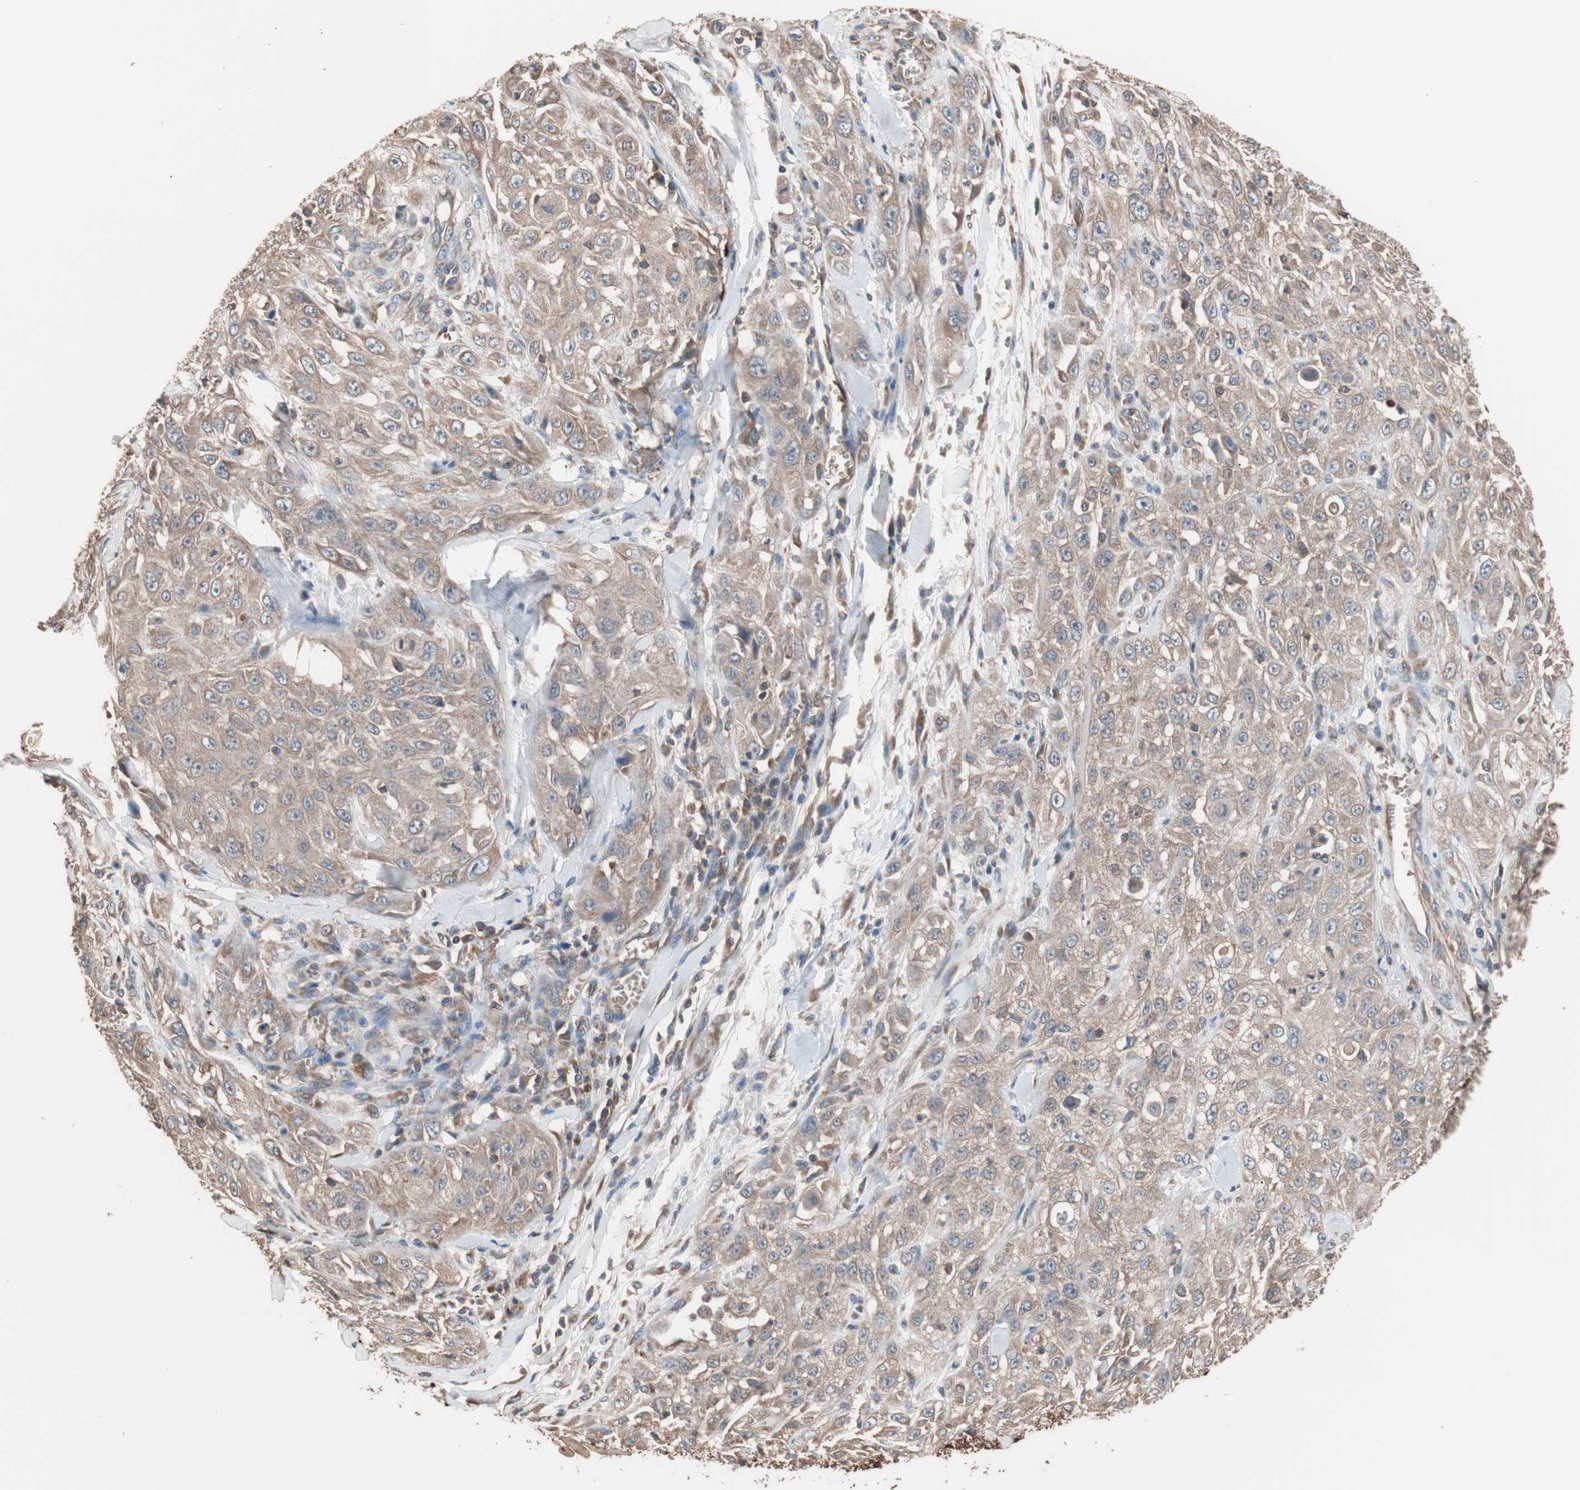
{"staining": {"intensity": "moderate", "quantity": ">75%", "location": "cytoplasmic/membranous"}, "tissue": "skin cancer", "cell_type": "Tumor cells", "image_type": "cancer", "snomed": [{"axis": "morphology", "description": "Squamous cell carcinoma, NOS"}, {"axis": "morphology", "description": "Squamous cell carcinoma, metastatic, NOS"}, {"axis": "topography", "description": "Skin"}, {"axis": "topography", "description": "Lymph node"}], "caption": "A high-resolution image shows IHC staining of skin cancer (metastatic squamous cell carcinoma), which exhibits moderate cytoplasmic/membranous positivity in approximately >75% of tumor cells.", "gene": "GLYCTK", "patient": {"sex": "male", "age": 75}}